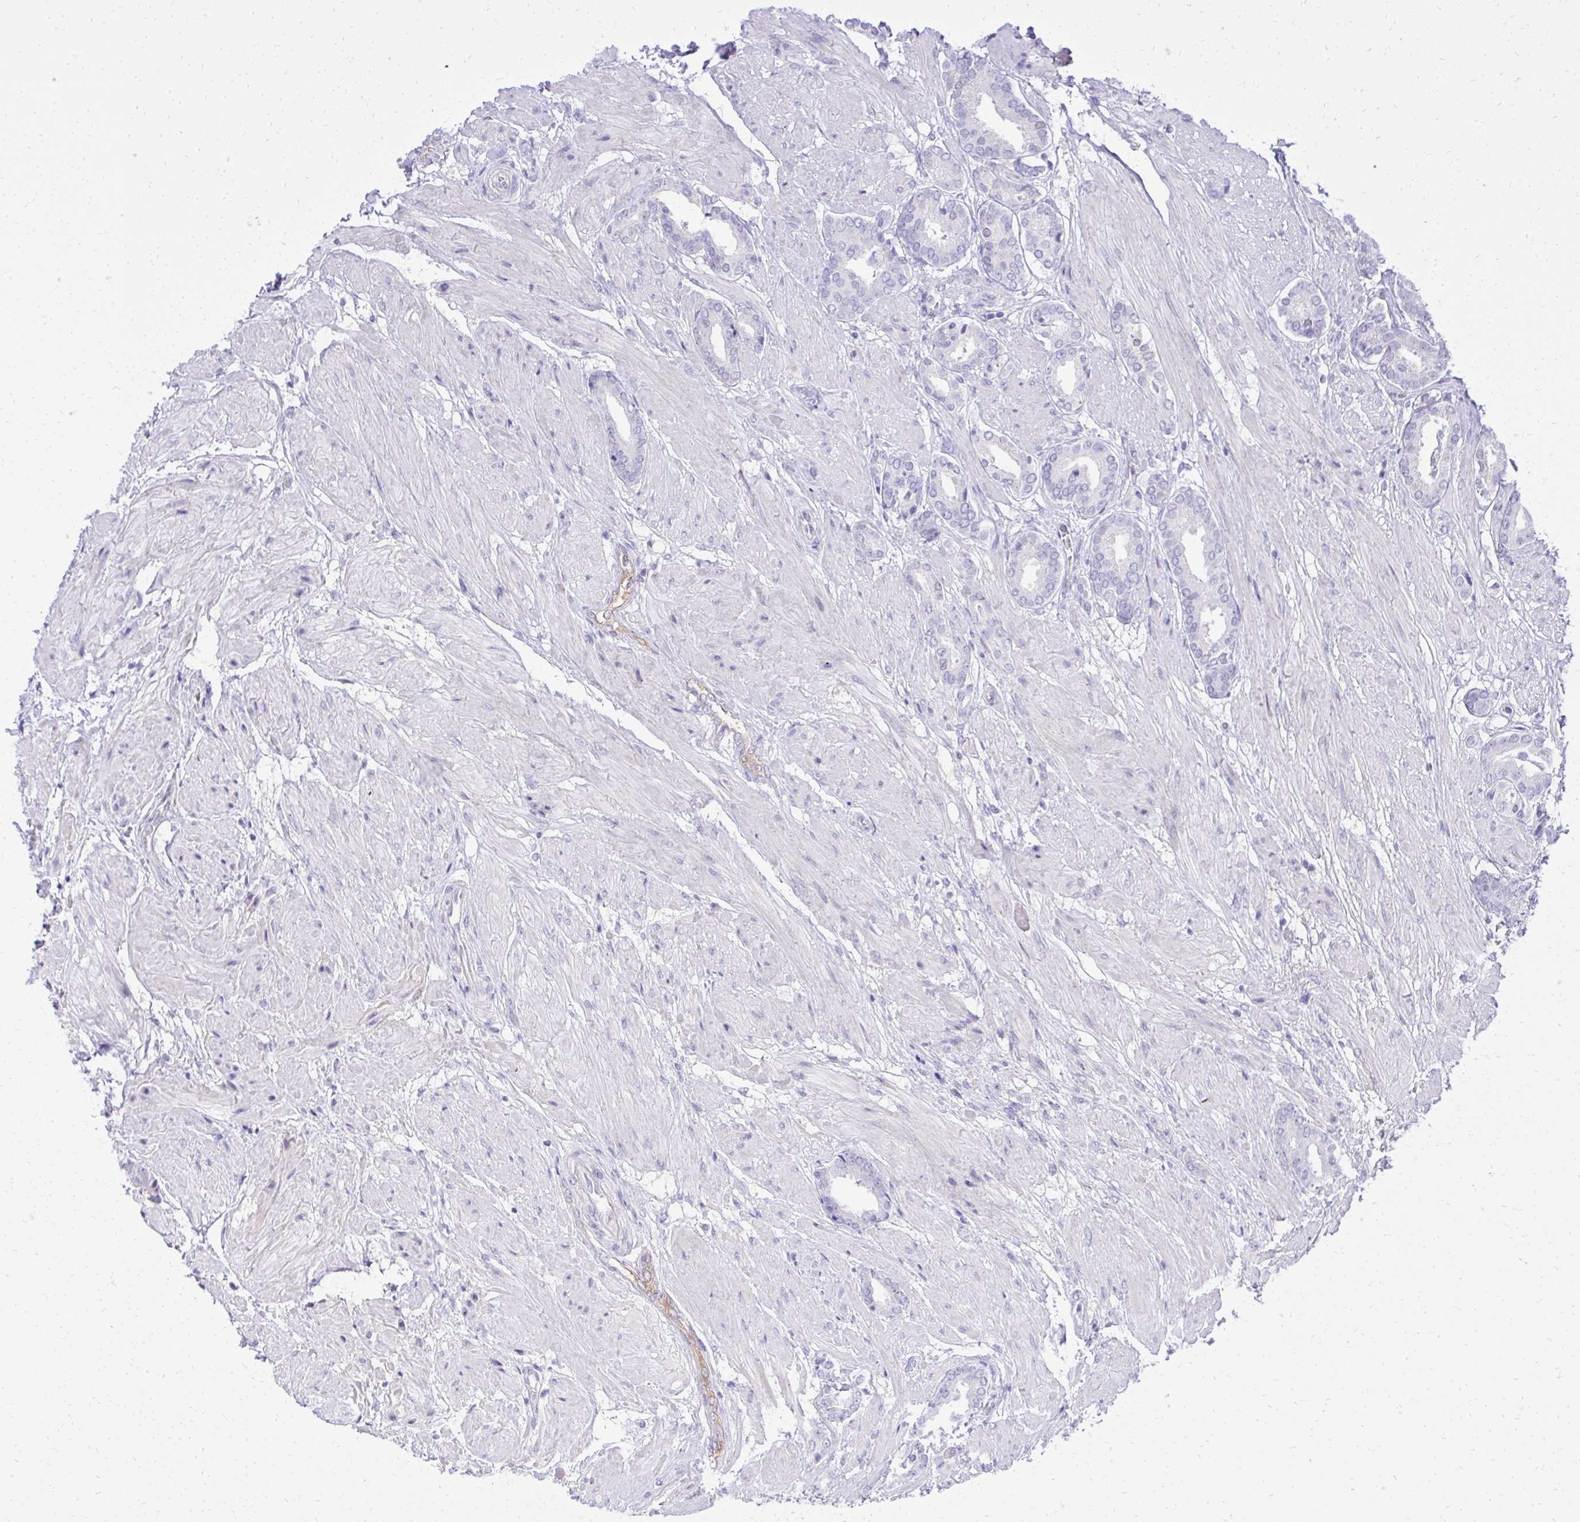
{"staining": {"intensity": "negative", "quantity": "none", "location": "none"}, "tissue": "prostate cancer", "cell_type": "Tumor cells", "image_type": "cancer", "snomed": [{"axis": "morphology", "description": "Adenocarcinoma, High grade"}, {"axis": "topography", "description": "Prostate"}], "caption": "Tumor cells are negative for brown protein staining in high-grade adenocarcinoma (prostate).", "gene": "PITPNM3", "patient": {"sex": "male", "age": 56}}